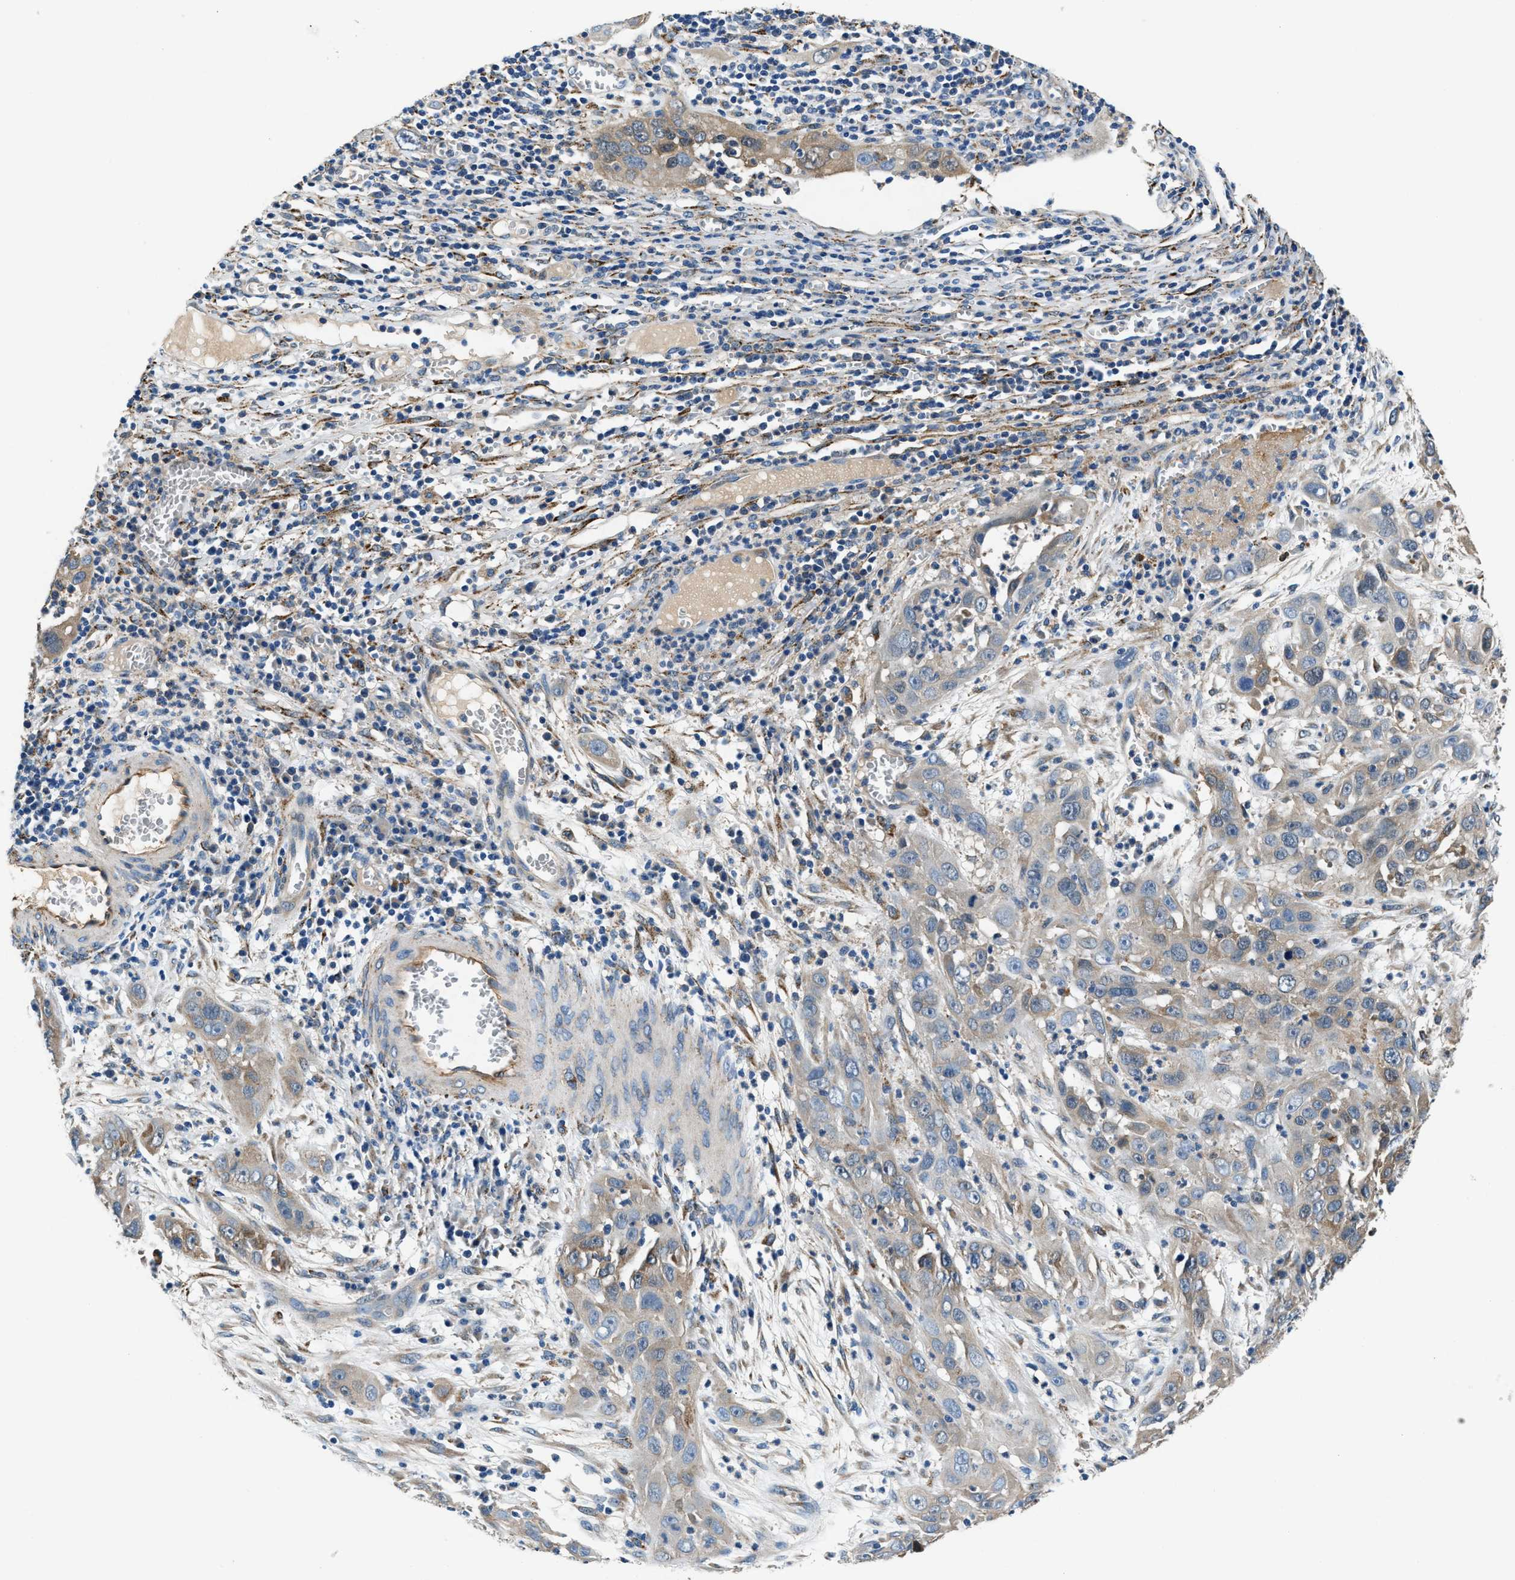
{"staining": {"intensity": "weak", "quantity": "25%-75%", "location": "cytoplasmic/membranous"}, "tissue": "cervical cancer", "cell_type": "Tumor cells", "image_type": "cancer", "snomed": [{"axis": "morphology", "description": "Squamous cell carcinoma, NOS"}, {"axis": "topography", "description": "Cervix"}], "caption": "This is a histology image of immunohistochemistry (IHC) staining of cervical cancer (squamous cell carcinoma), which shows weak positivity in the cytoplasmic/membranous of tumor cells.", "gene": "PRTFDC1", "patient": {"sex": "female", "age": 32}}